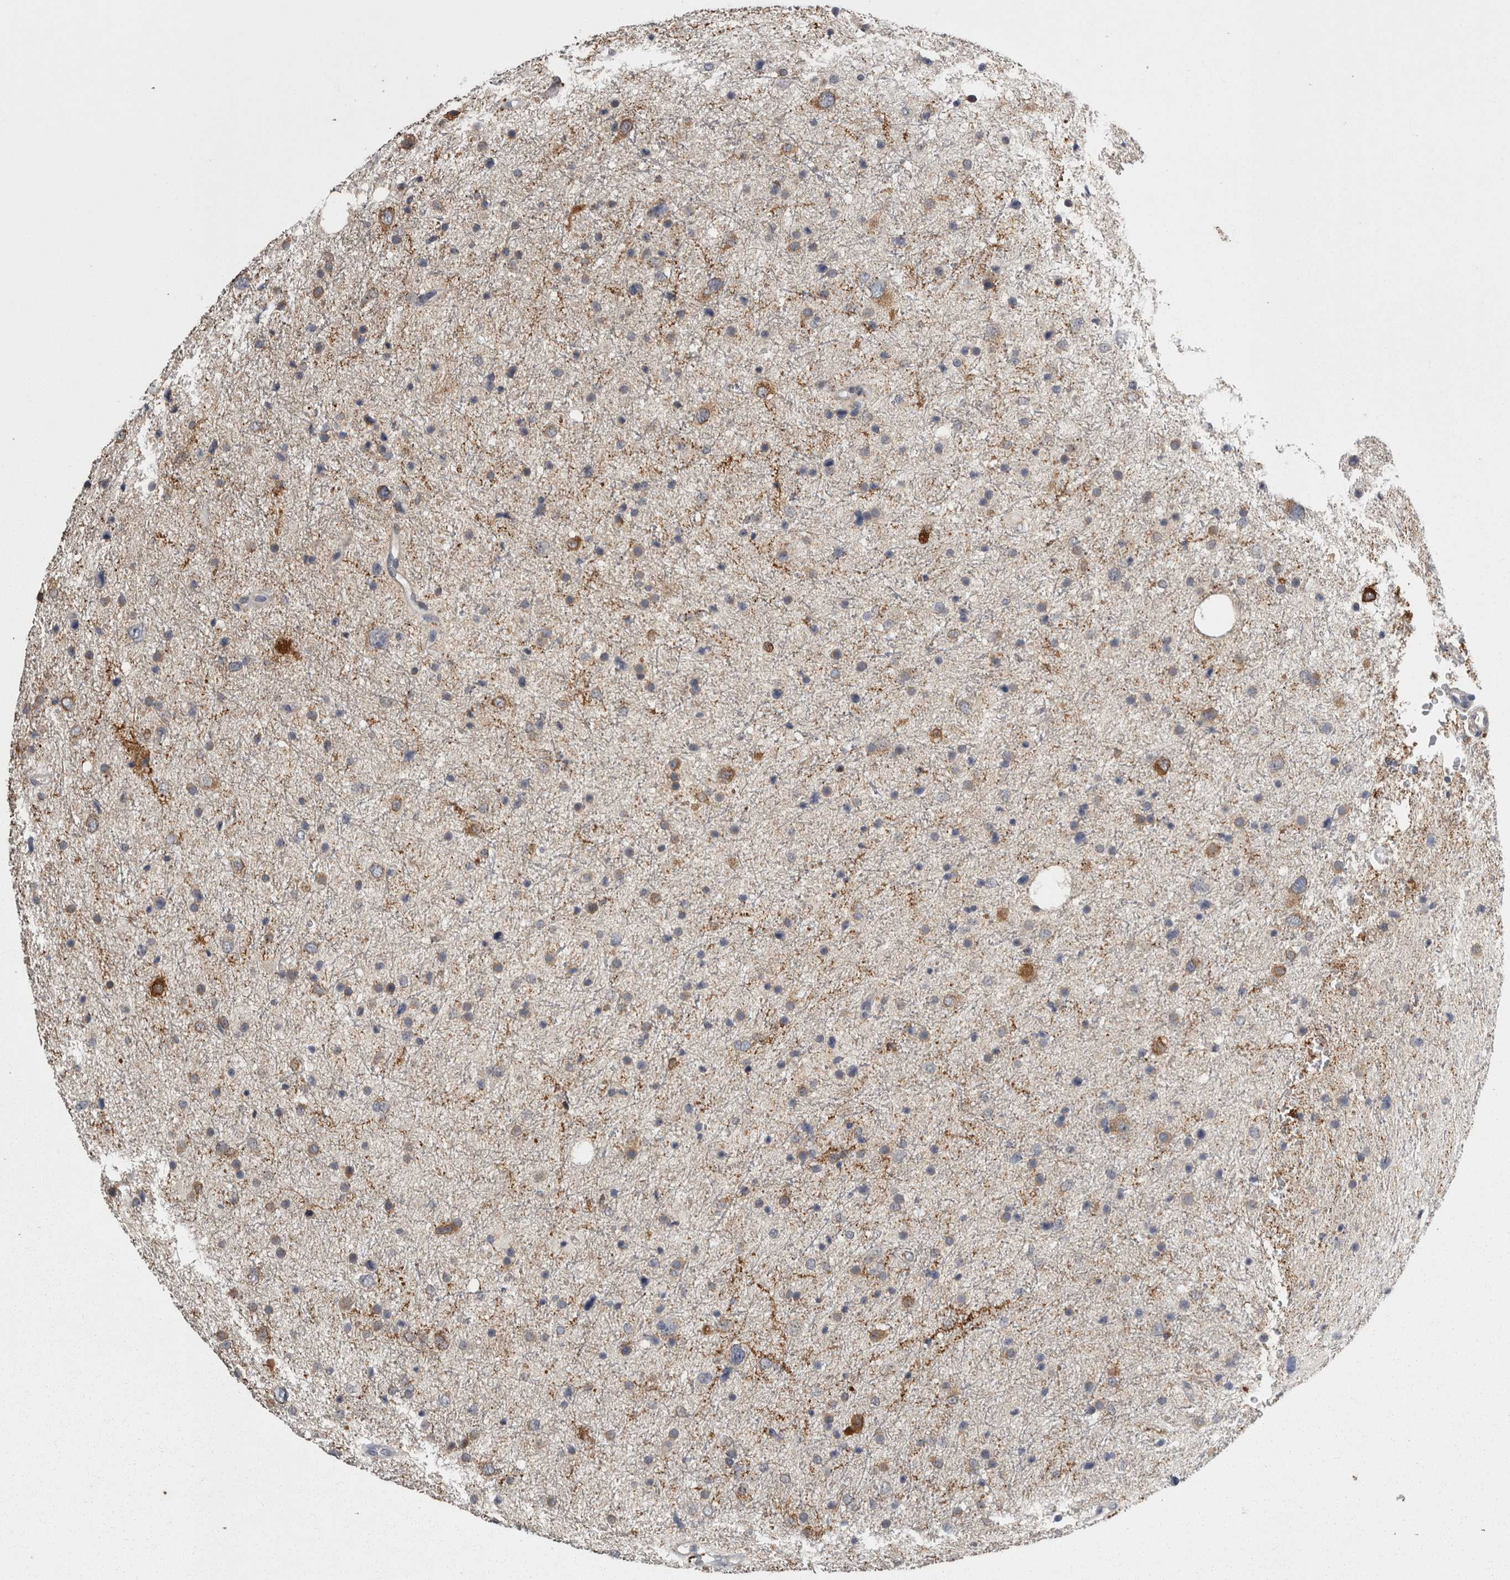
{"staining": {"intensity": "weak", "quantity": "<25%", "location": "cytoplasmic/membranous"}, "tissue": "glioma", "cell_type": "Tumor cells", "image_type": "cancer", "snomed": [{"axis": "morphology", "description": "Glioma, malignant, Low grade"}, {"axis": "topography", "description": "Brain"}], "caption": "Tumor cells are negative for protein expression in human glioma. Nuclei are stained in blue.", "gene": "FRK", "patient": {"sex": "female", "age": 37}}